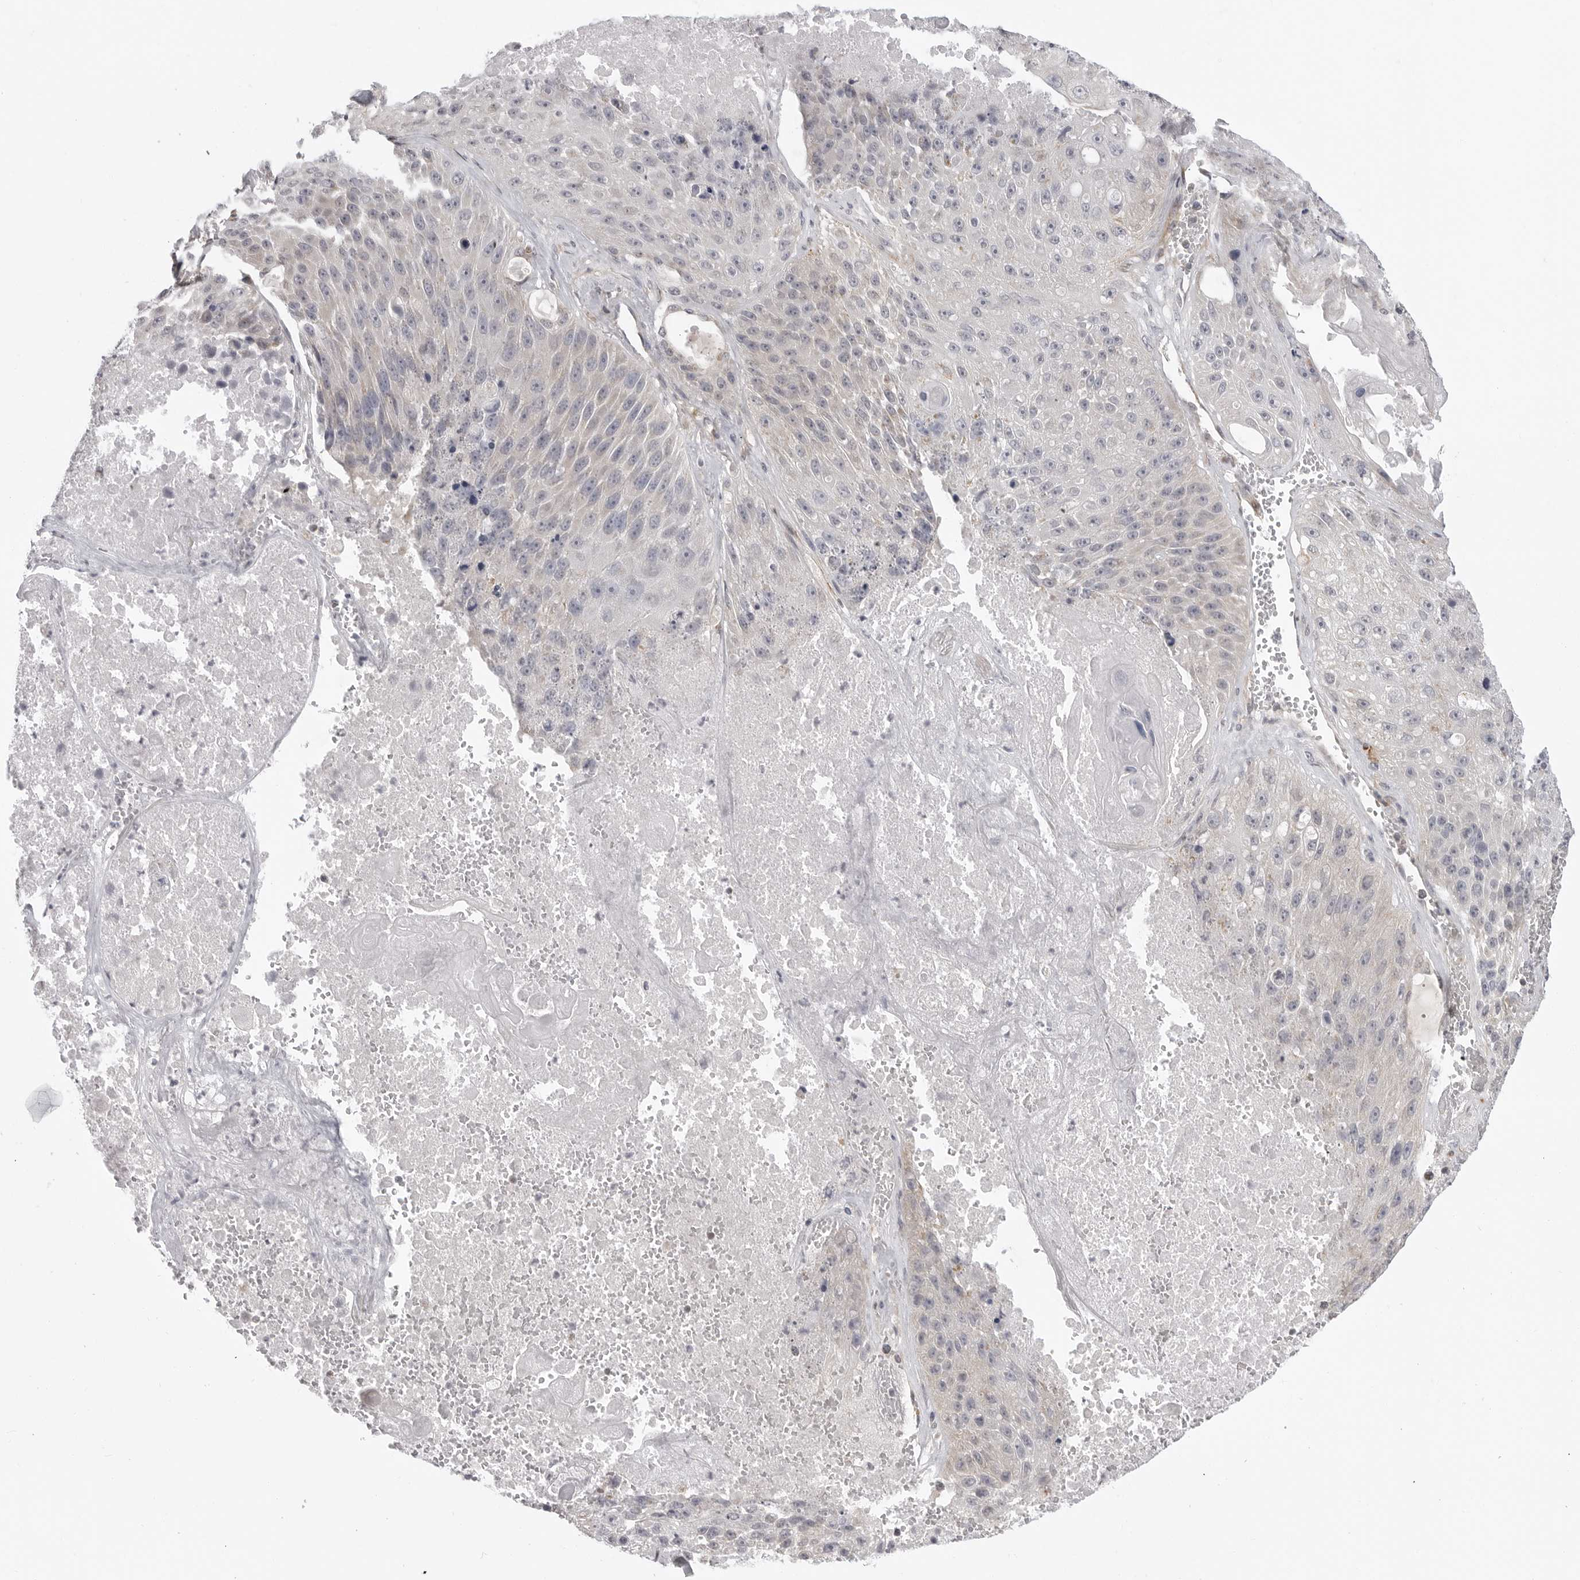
{"staining": {"intensity": "negative", "quantity": "none", "location": "none"}, "tissue": "lung cancer", "cell_type": "Tumor cells", "image_type": "cancer", "snomed": [{"axis": "morphology", "description": "Squamous cell carcinoma, NOS"}, {"axis": "topography", "description": "Lung"}], "caption": "DAB immunohistochemical staining of lung cancer shows no significant expression in tumor cells.", "gene": "MAP7D1", "patient": {"sex": "male", "age": 61}}